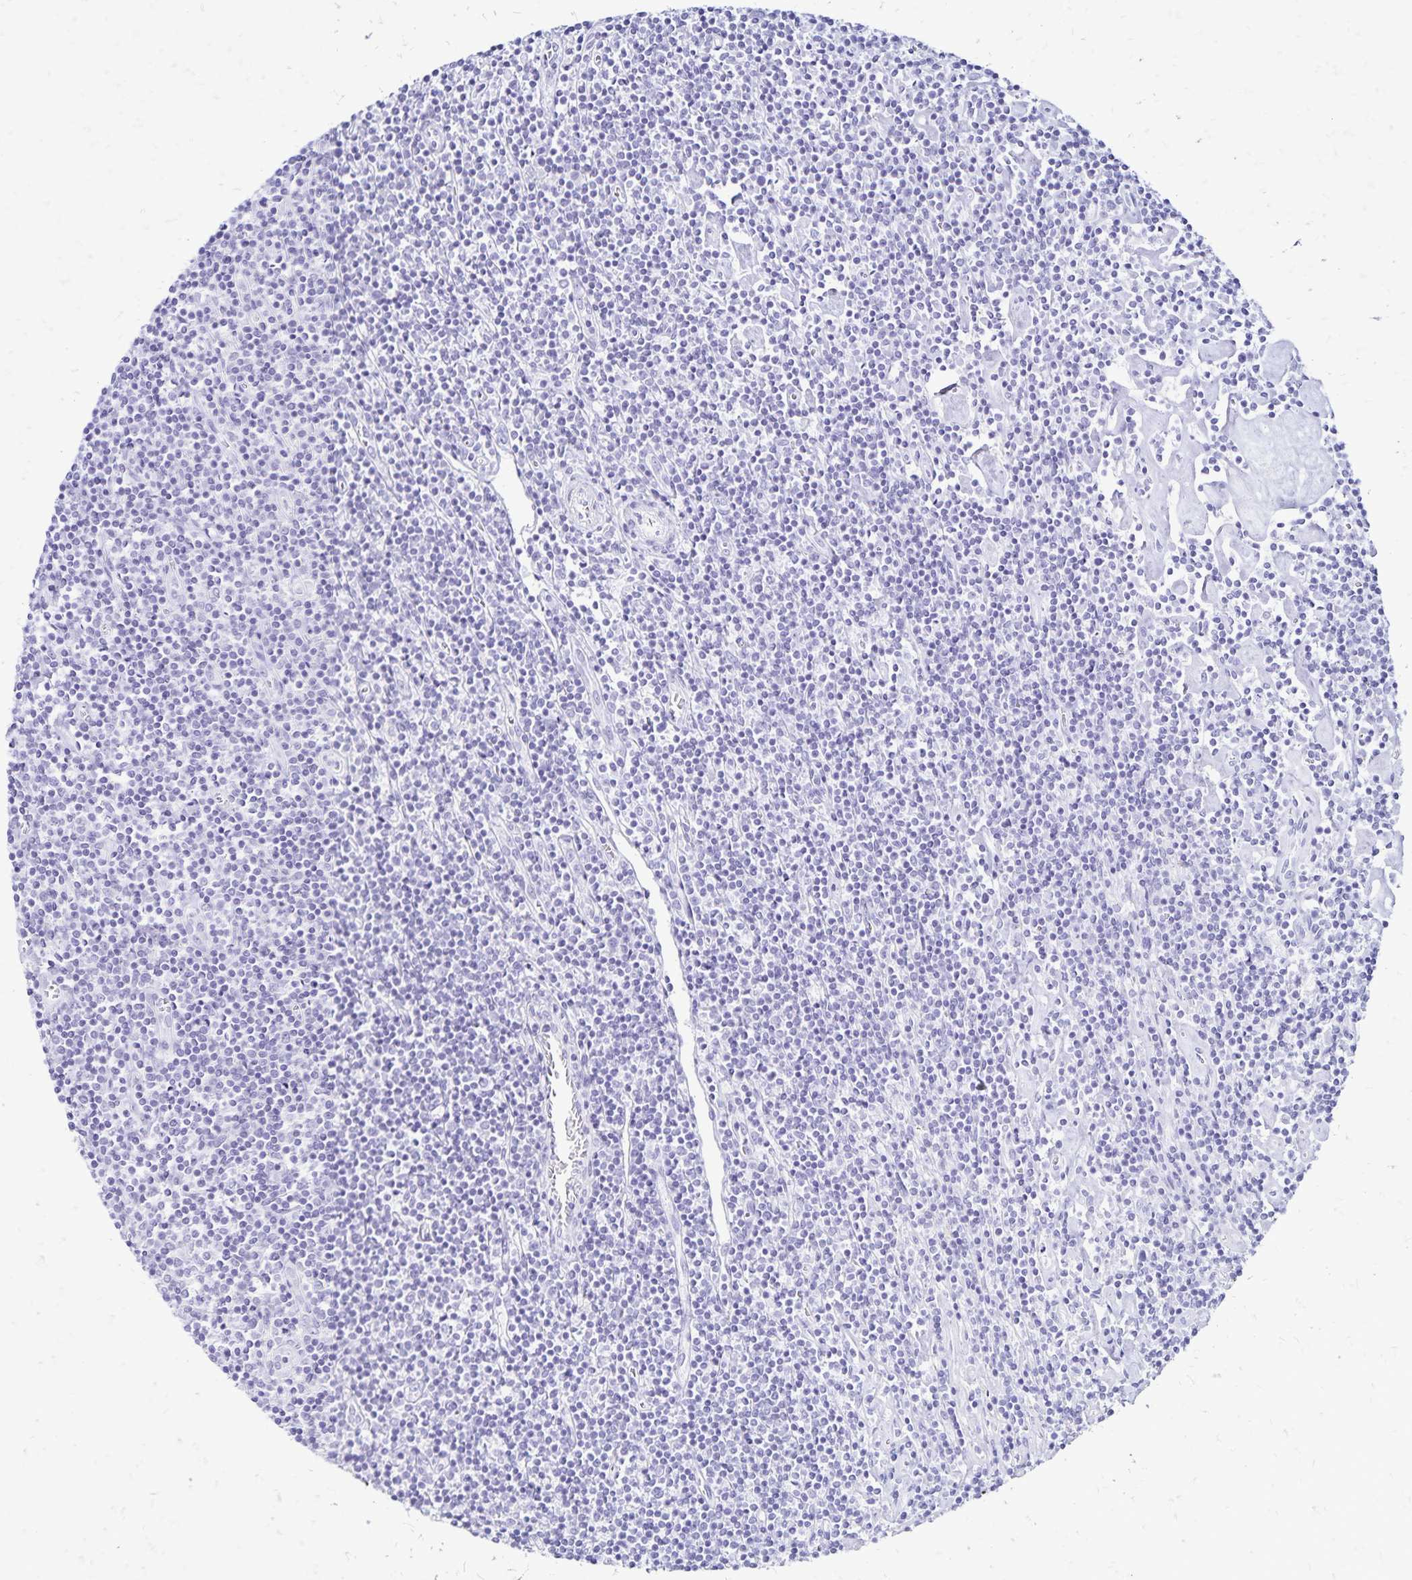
{"staining": {"intensity": "negative", "quantity": "none", "location": "none"}, "tissue": "lymphoma", "cell_type": "Tumor cells", "image_type": "cancer", "snomed": [{"axis": "morphology", "description": "Hodgkin's disease, NOS"}, {"axis": "topography", "description": "Lymph node"}], "caption": "An image of Hodgkin's disease stained for a protein displays no brown staining in tumor cells.", "gene": "LIN28B", "patient": {"sex": "male", "age": 40}}